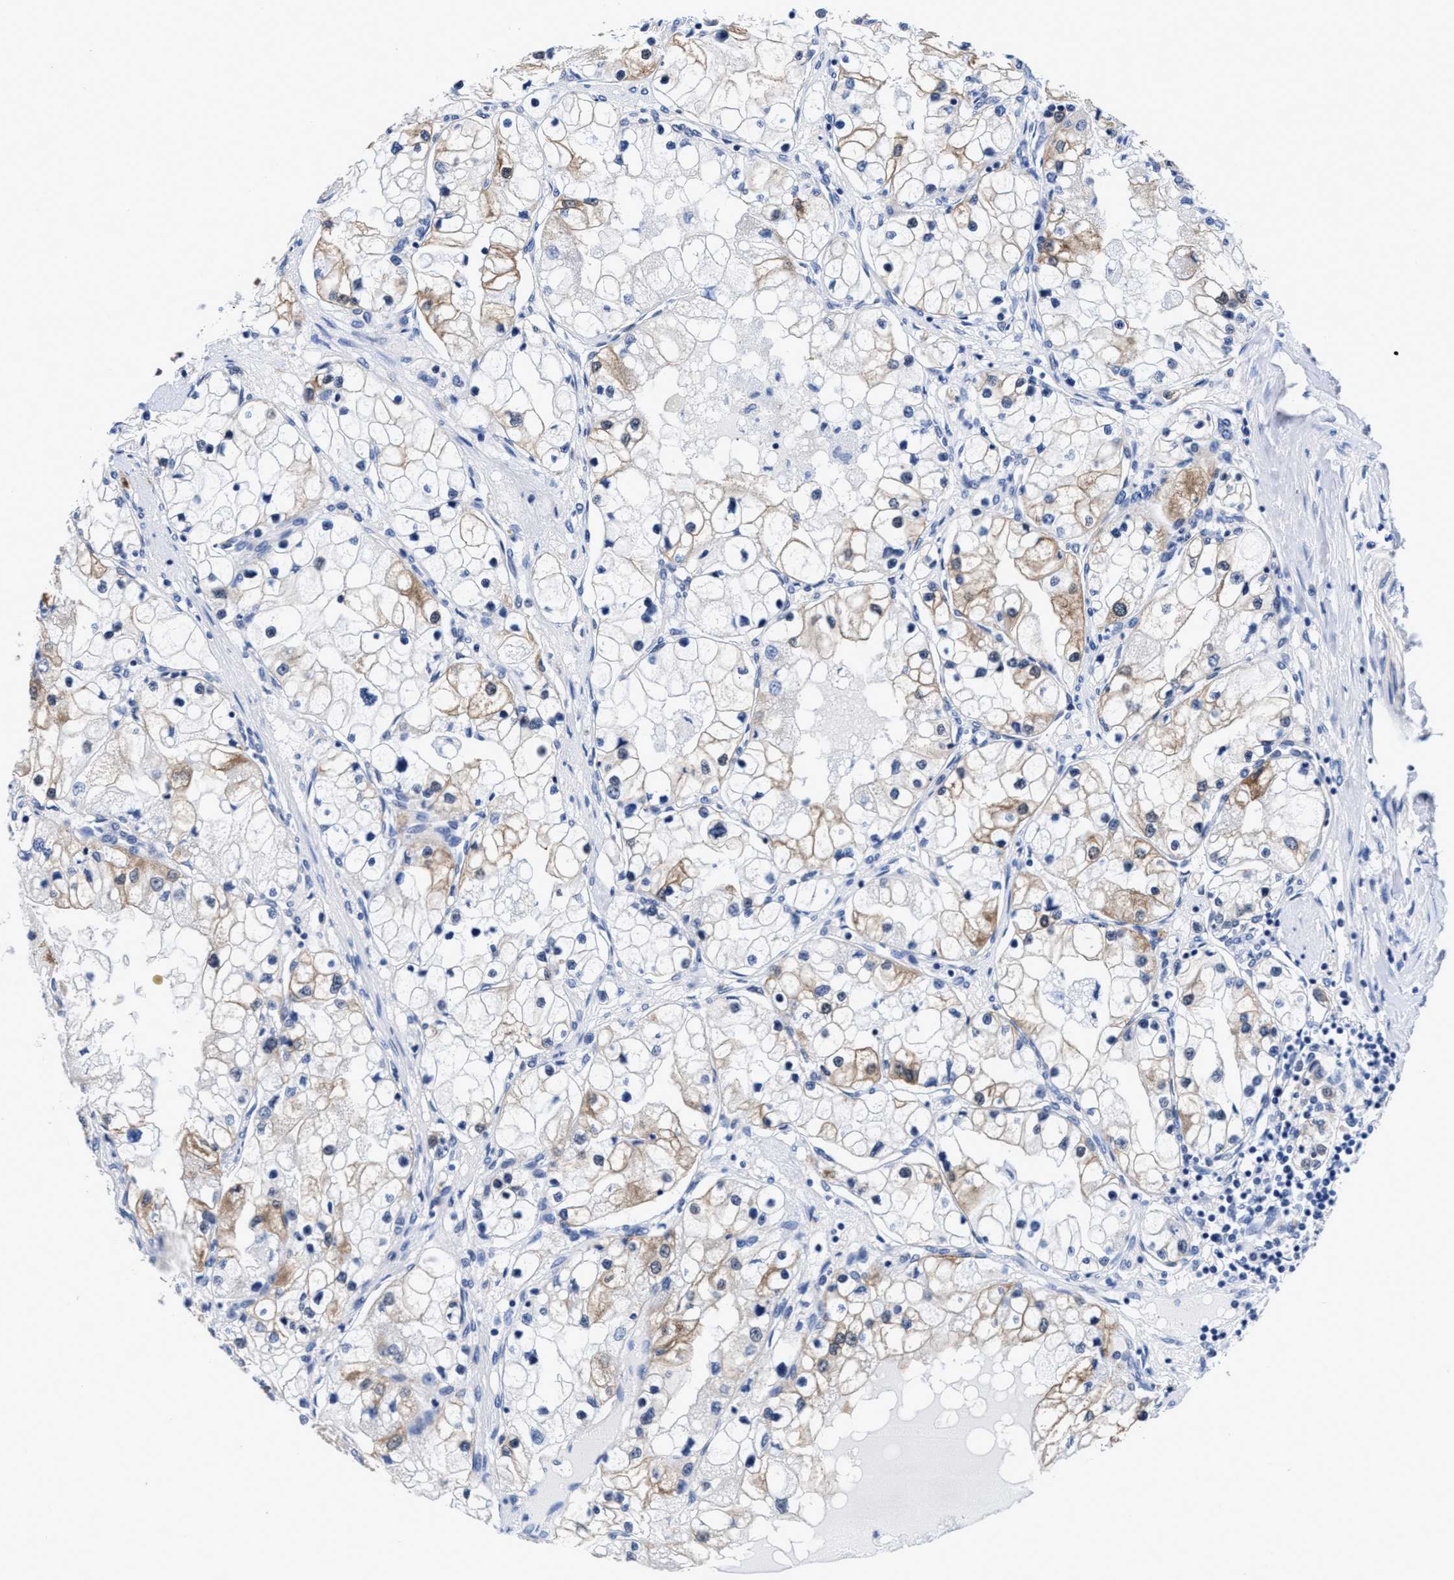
{"staining": {"intensity": "moderate", "quantity": "<25%", "location": "cytoplasmic/membranous"}, "tissue": "renal cancer", "cell_type": "Tumor cells", "image_type": "cancer", "snomed": [{"axis": "morphology", "description": "Adenocarcinoma, NOS"}, {"axis": "topography", "description": "Kidney"}], "caption": "Tumor cells exhibit low levels of moderate cytoplasmic/membranous positivity in approximately <25% of cells in adenocarcinoma (renal).", "gene": "ACLY", "patient": {"sex": "male", "age": 68}}